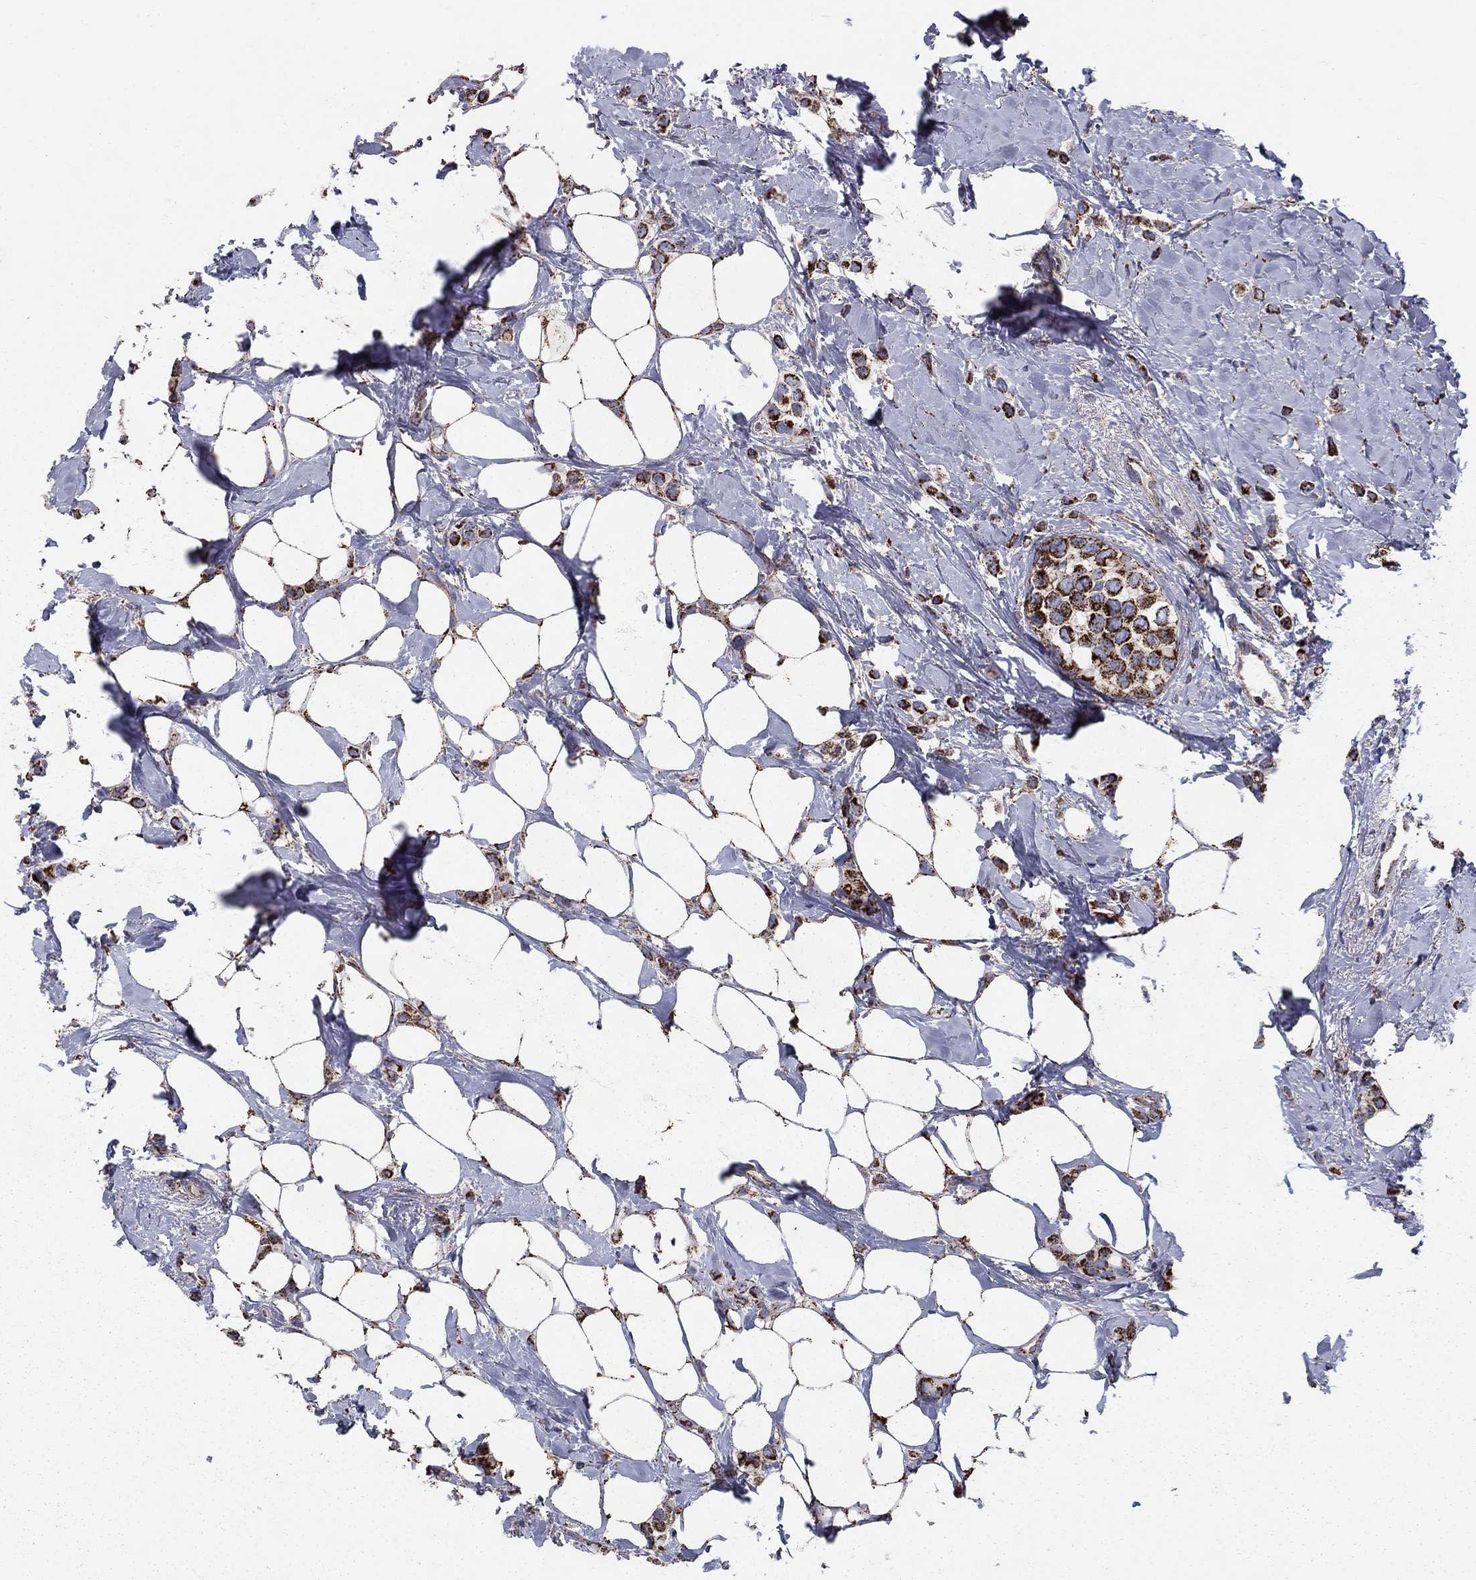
{"staining": {"intensity": "strong", "quantity": ">75%", "location": "cytoplasmic/membranous"}, "tissue": "breast cancer", "cell_type": "Tumor cells", "image_type": "cancer", "snomed": [{"axis": "morphology", "description": "Lobular carcinoma"}, {"axis": "topography", "description": "Breast"}], "caption": "Protein analysis of breast cancer tissue demonstrates strong cytoplasmic/membranous staining in approximately >75% of tumor cells.", "gene": "GCSH", "patient": {"sex": "female", "age": 66}}